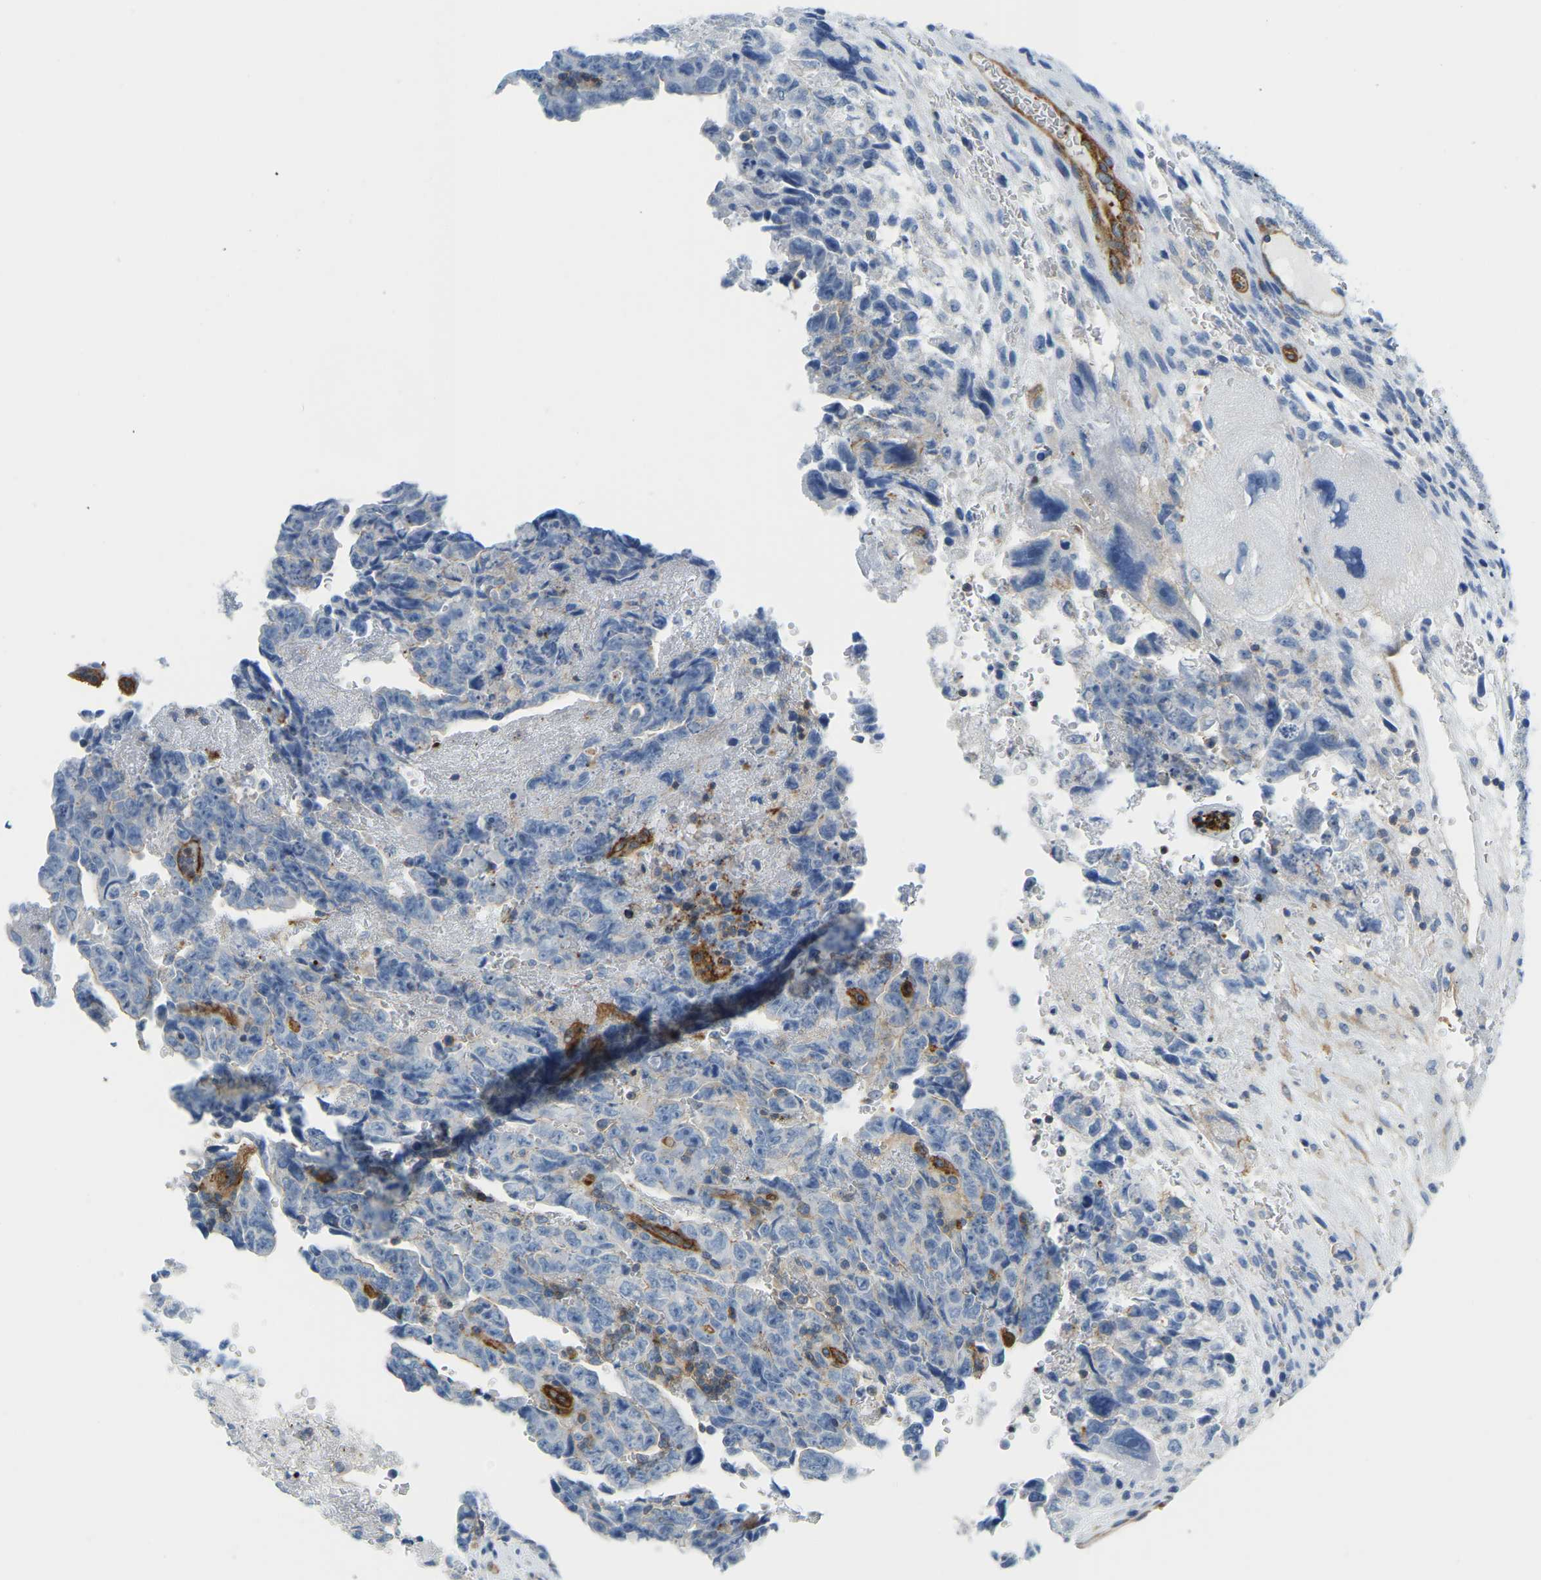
{"staining": {"intensity": "negative", "quantity": "none", "location": "none"}, "tissue": "testis cancer", "cell_type": "Tumor cells", "image_type": "cancer", "snomed": [{"axis": "morphology", "description": "Carcinoma, Embryonal, NOS"}, {"axis": "topography", "description": "Testis"}], "caption": "A high-resolution image shows IHC staining of testis embryonal carcinoma, which demonstrates no significant positivity in tumor cells.", "gene": "MYL3", "patient": {"sex": "male", "age": 28}}